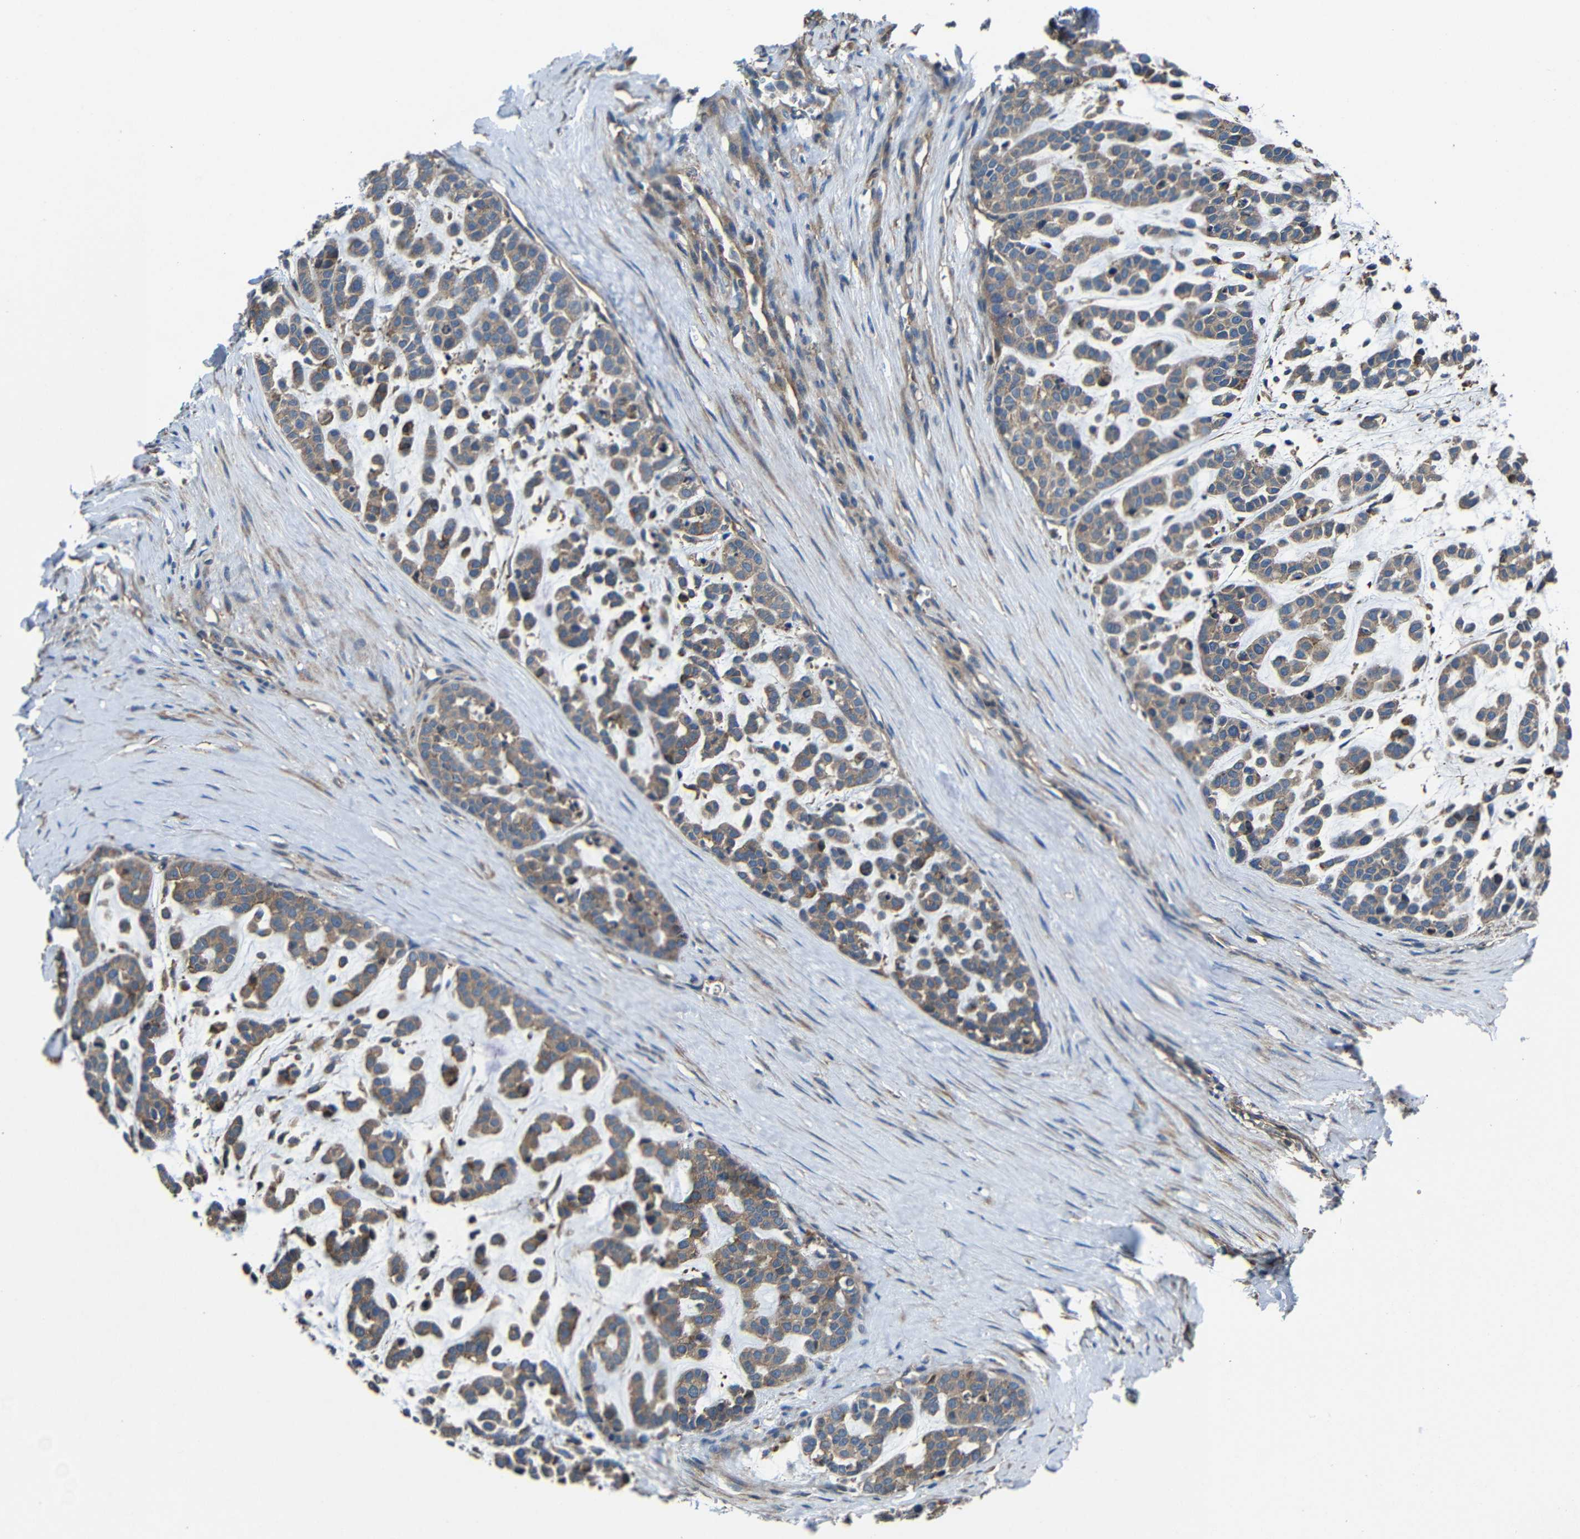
{"staining": {"intensity": "moderate", "quantity": ">75%", "location": "cytoplasmic/membranous"}, "tissue": "head and neck cancer", "cell_type": "Tumor cells", "image_type": "cancer", "snomed": [{"axis": "morphology", "description": "Adenocarcinoma, NOS"}, {"axis": "morphology", "description": "Adenoma, NOS"}, {"axis": "topography", "description": "Head-Neck"}], "caption": "Tumor cells reveal medium levels of moderate cytoplasmic/membranous positivity in about >75% of cells in head and neck cancer (adenocarcinoma).", "gene": "GDI1", "patient": {"sex": "female", "age": 55}}